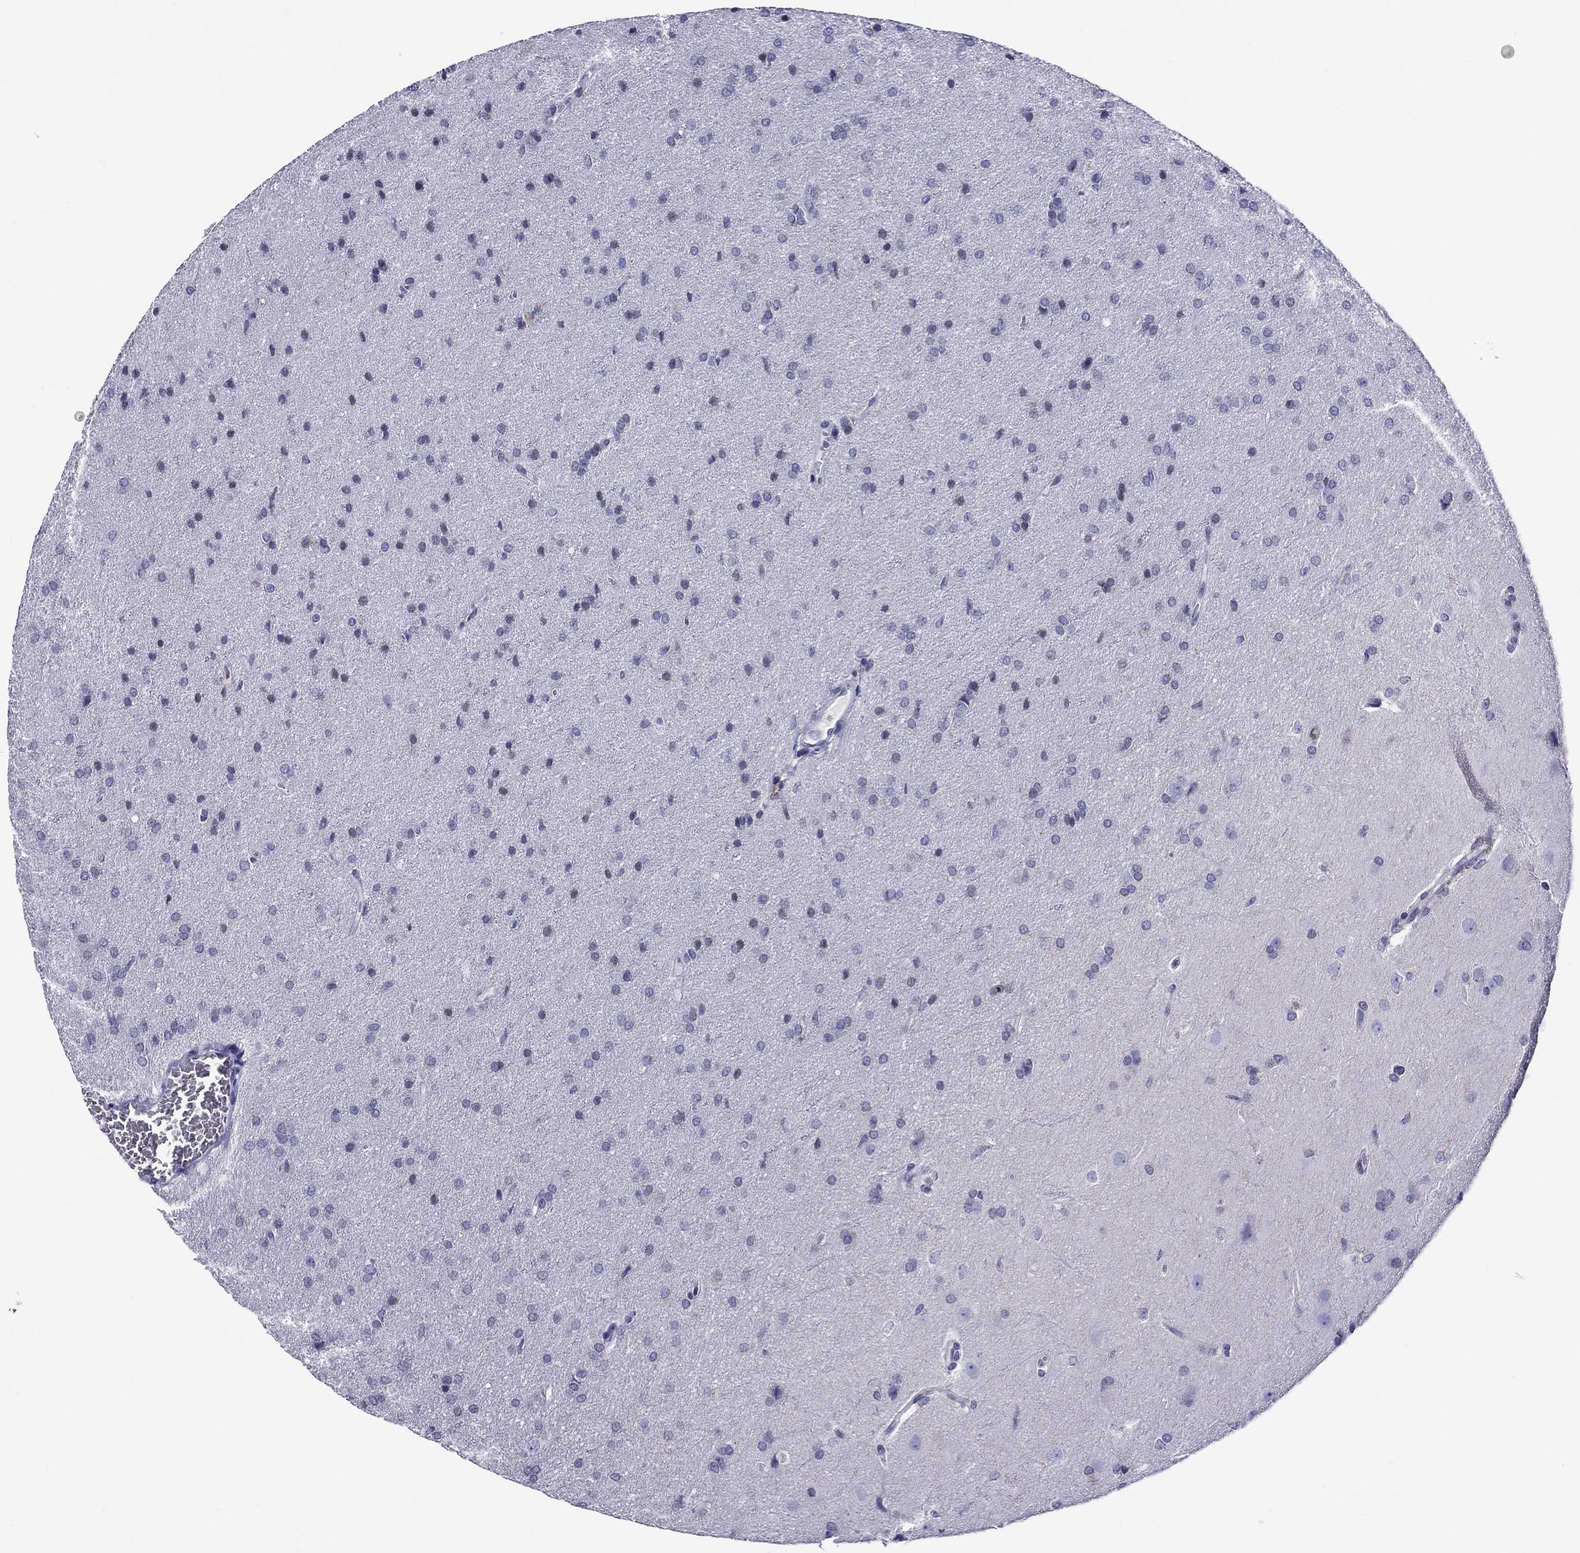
{"staining": {"intensity": "negative", "quantity": "none", "location": "none"}, "tissue": "glioma", "cell_type": "Tumor cells", "image_type": "cancer", "snomed": [{"axis": "morphology", "description": "Glioma, malignant, Low grade"}, {"axis": "topography", "description": "Brain"}], "caption": "Immunohistochemistry histopathology image of neoplastic tissue: human glioma stained with DAB exhibits no significant protein staining in tumor cells. (Immunohistochemistry, brightfield microscopy, high magnification).", "gene": "SCG2", "patient": {"sex": "female", "age": 32}}